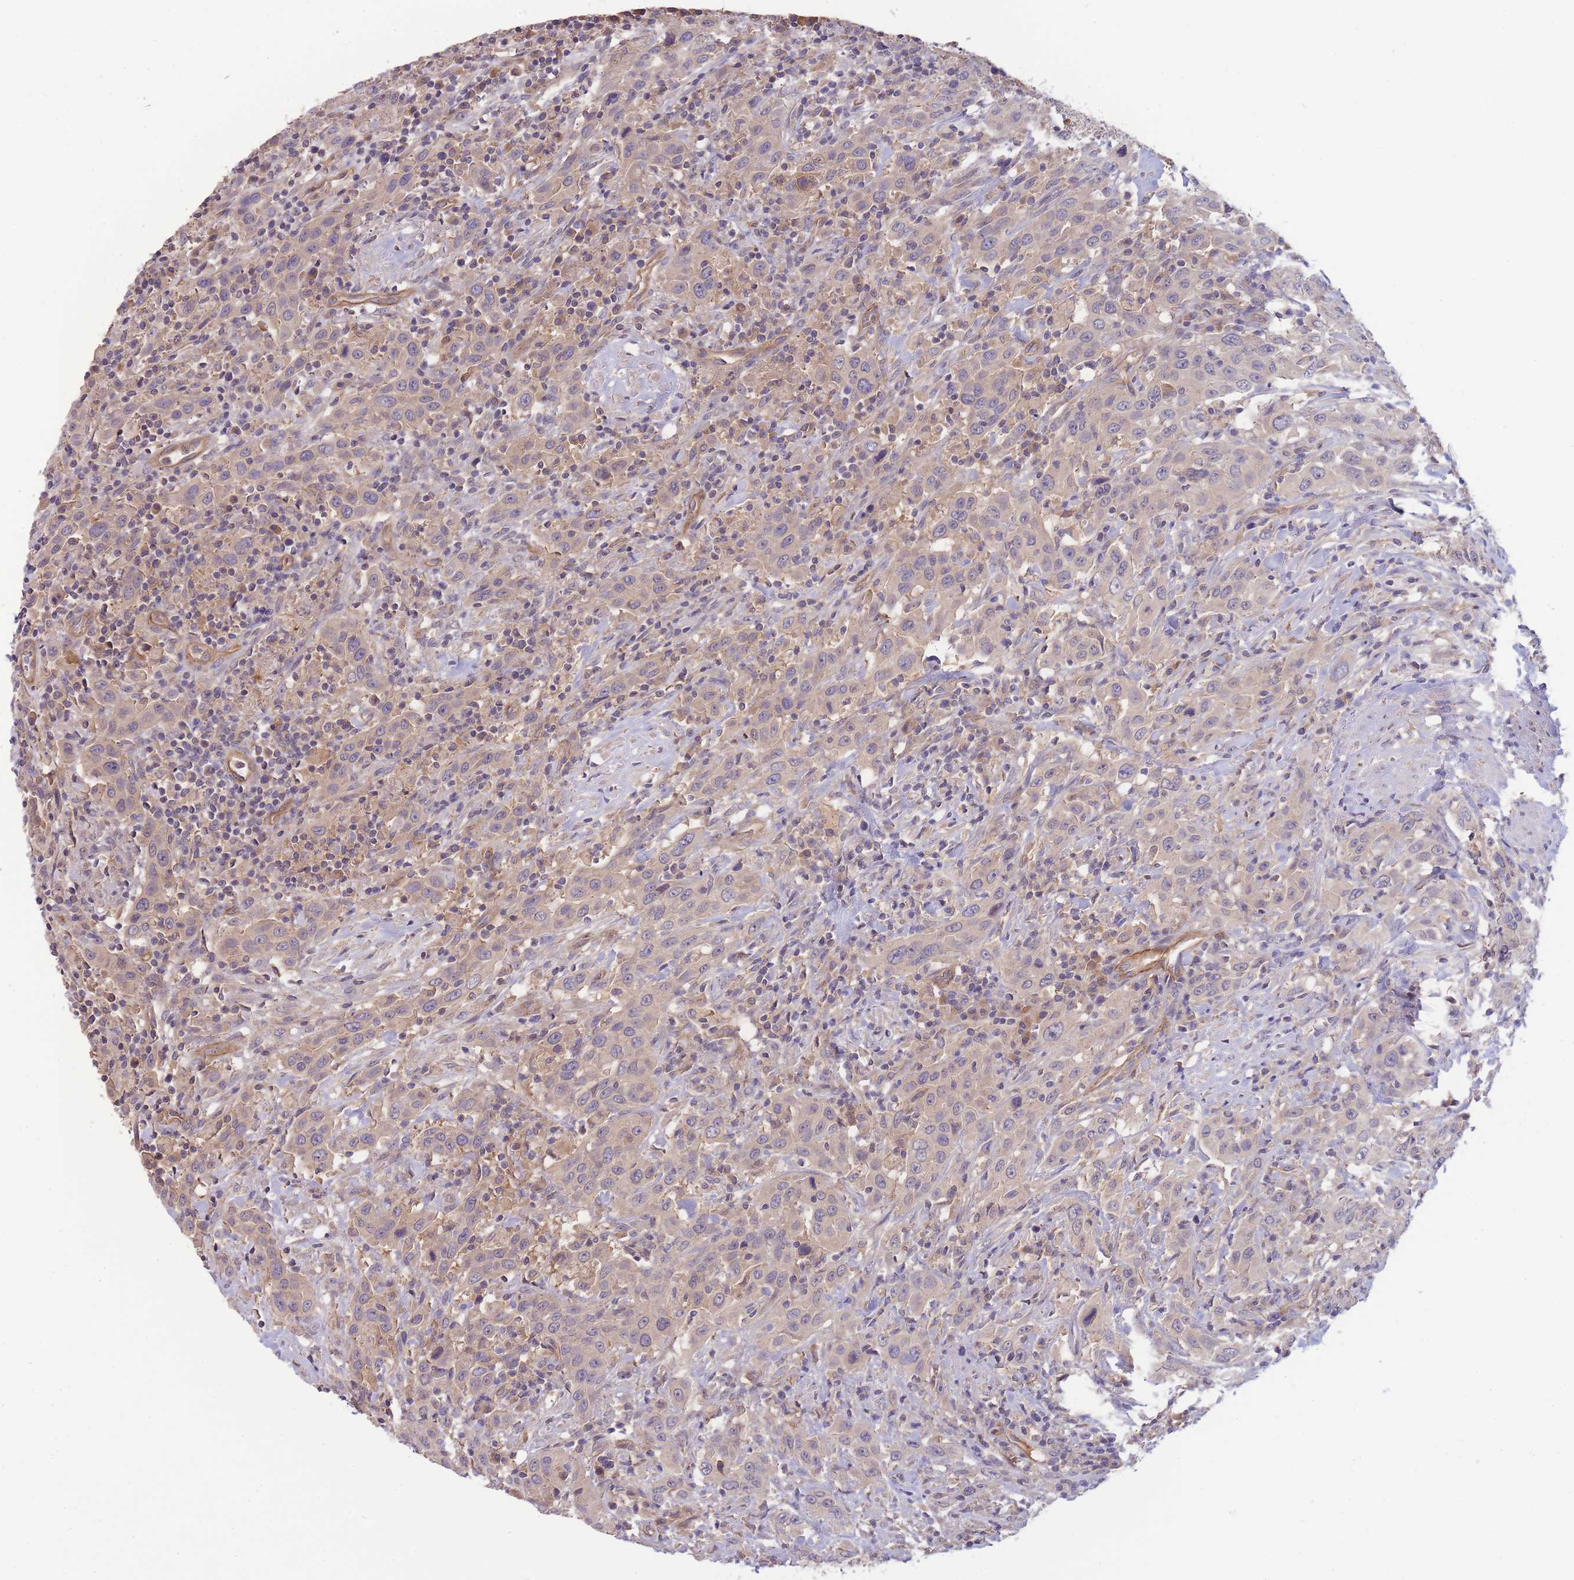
{"staining": {"intensity": "weak", "quantity": "<25%", "location": "cytoplasmic/membranous"}, "tissue": "urothelial cancer", "cell_type": "Tumor cells", "image_type": "cancer", "snomed": [{"axis": "morphology", "description": "Urothelial carcinoma, High grade"}, {"axis": "topography", "description": "Urinary bladder"}], "caption": "IHC of high-grade urothelial carcinoma shows no staining in tumor cells.", "gene": "NDUFAF5", "patient": {"sex": "male", "age": 61}}